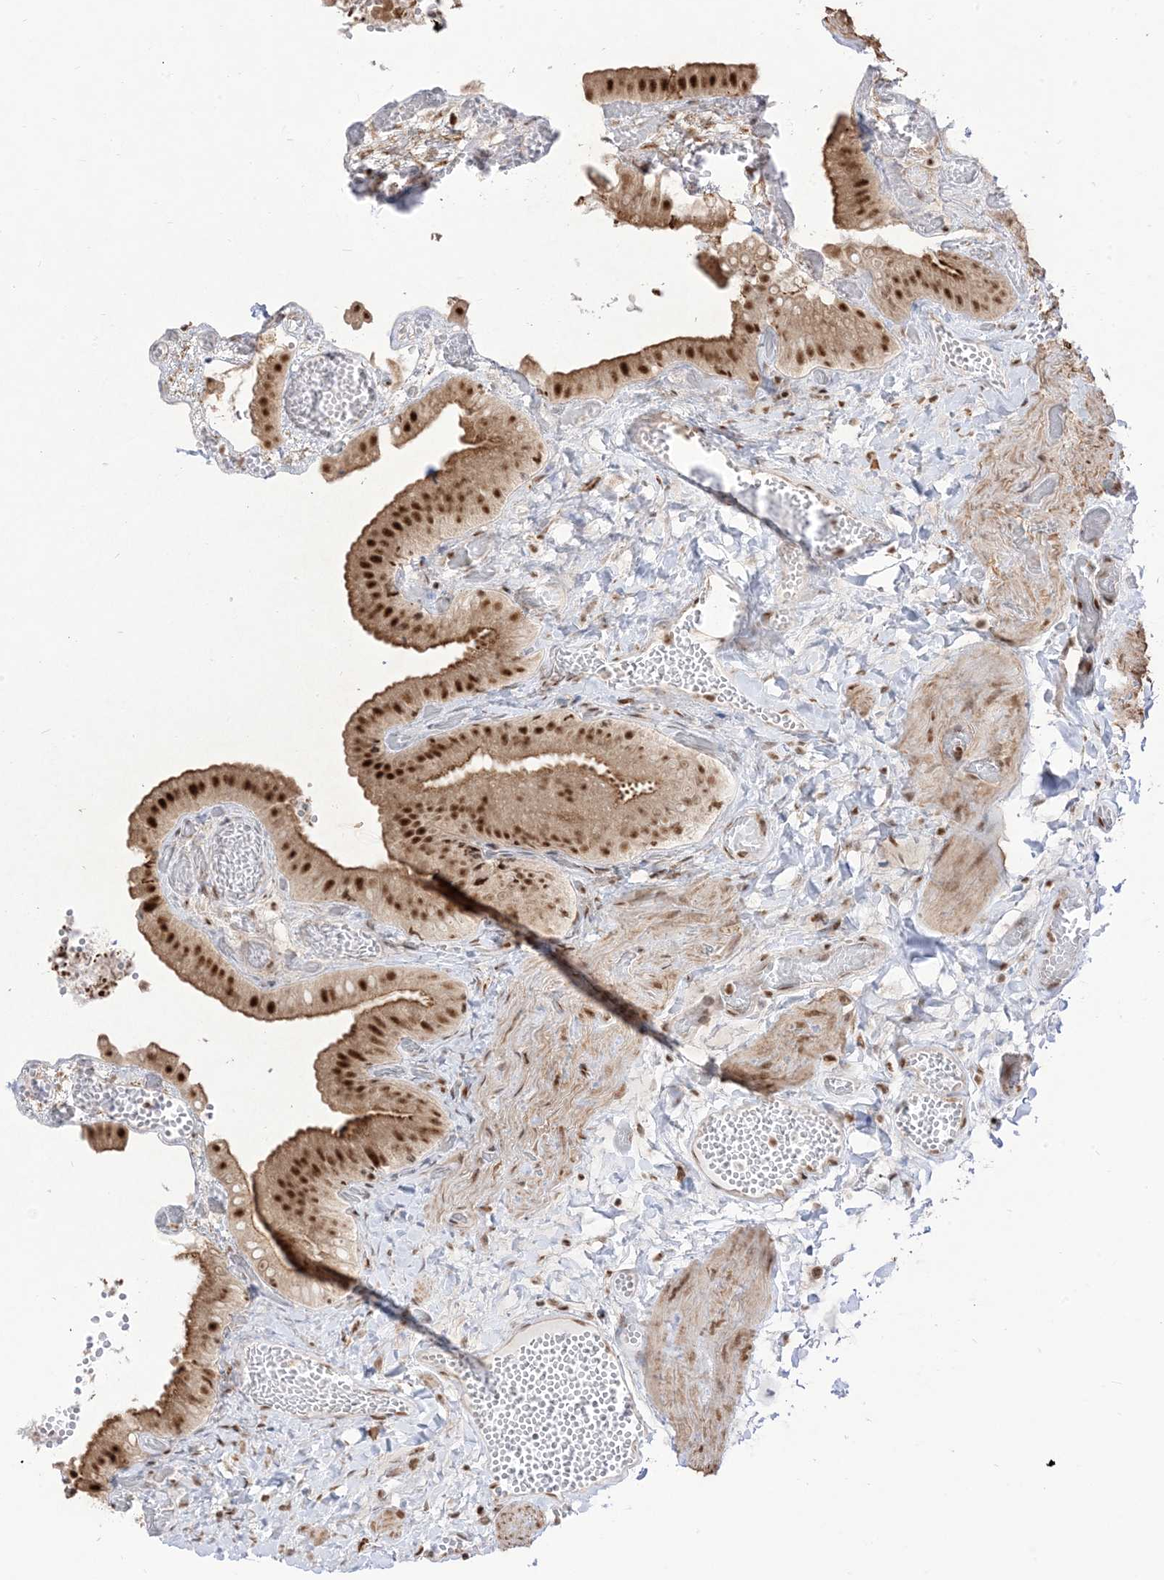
{"staining": {"intensity": "strong", "quantity": ">75%", "location": "cytoplasmic/membranous,nuclear"}, "tissue": "gallbladder", "cell_type": "Glandular cells", "image_type": "normal", "snomed": [{"axis": "morphology", "description": "Normal tissue, NOS"}, {"axis": "topography", "description": "Gallbladder"}], "caption": "Normal gallbladder was stained to show a protein in brown. There is high levels of strong cytoplasmic/membranous,nuclear staining in approximately >75% of glandular cells. Using DAB (3,3'-diaminobenzidine) (brown) and hematoxylin (blue) stains, captured at high magnification using brightfield microscopy.", "gene": "ARGLU1", "patient": {"sex": "female", "age": 64}}